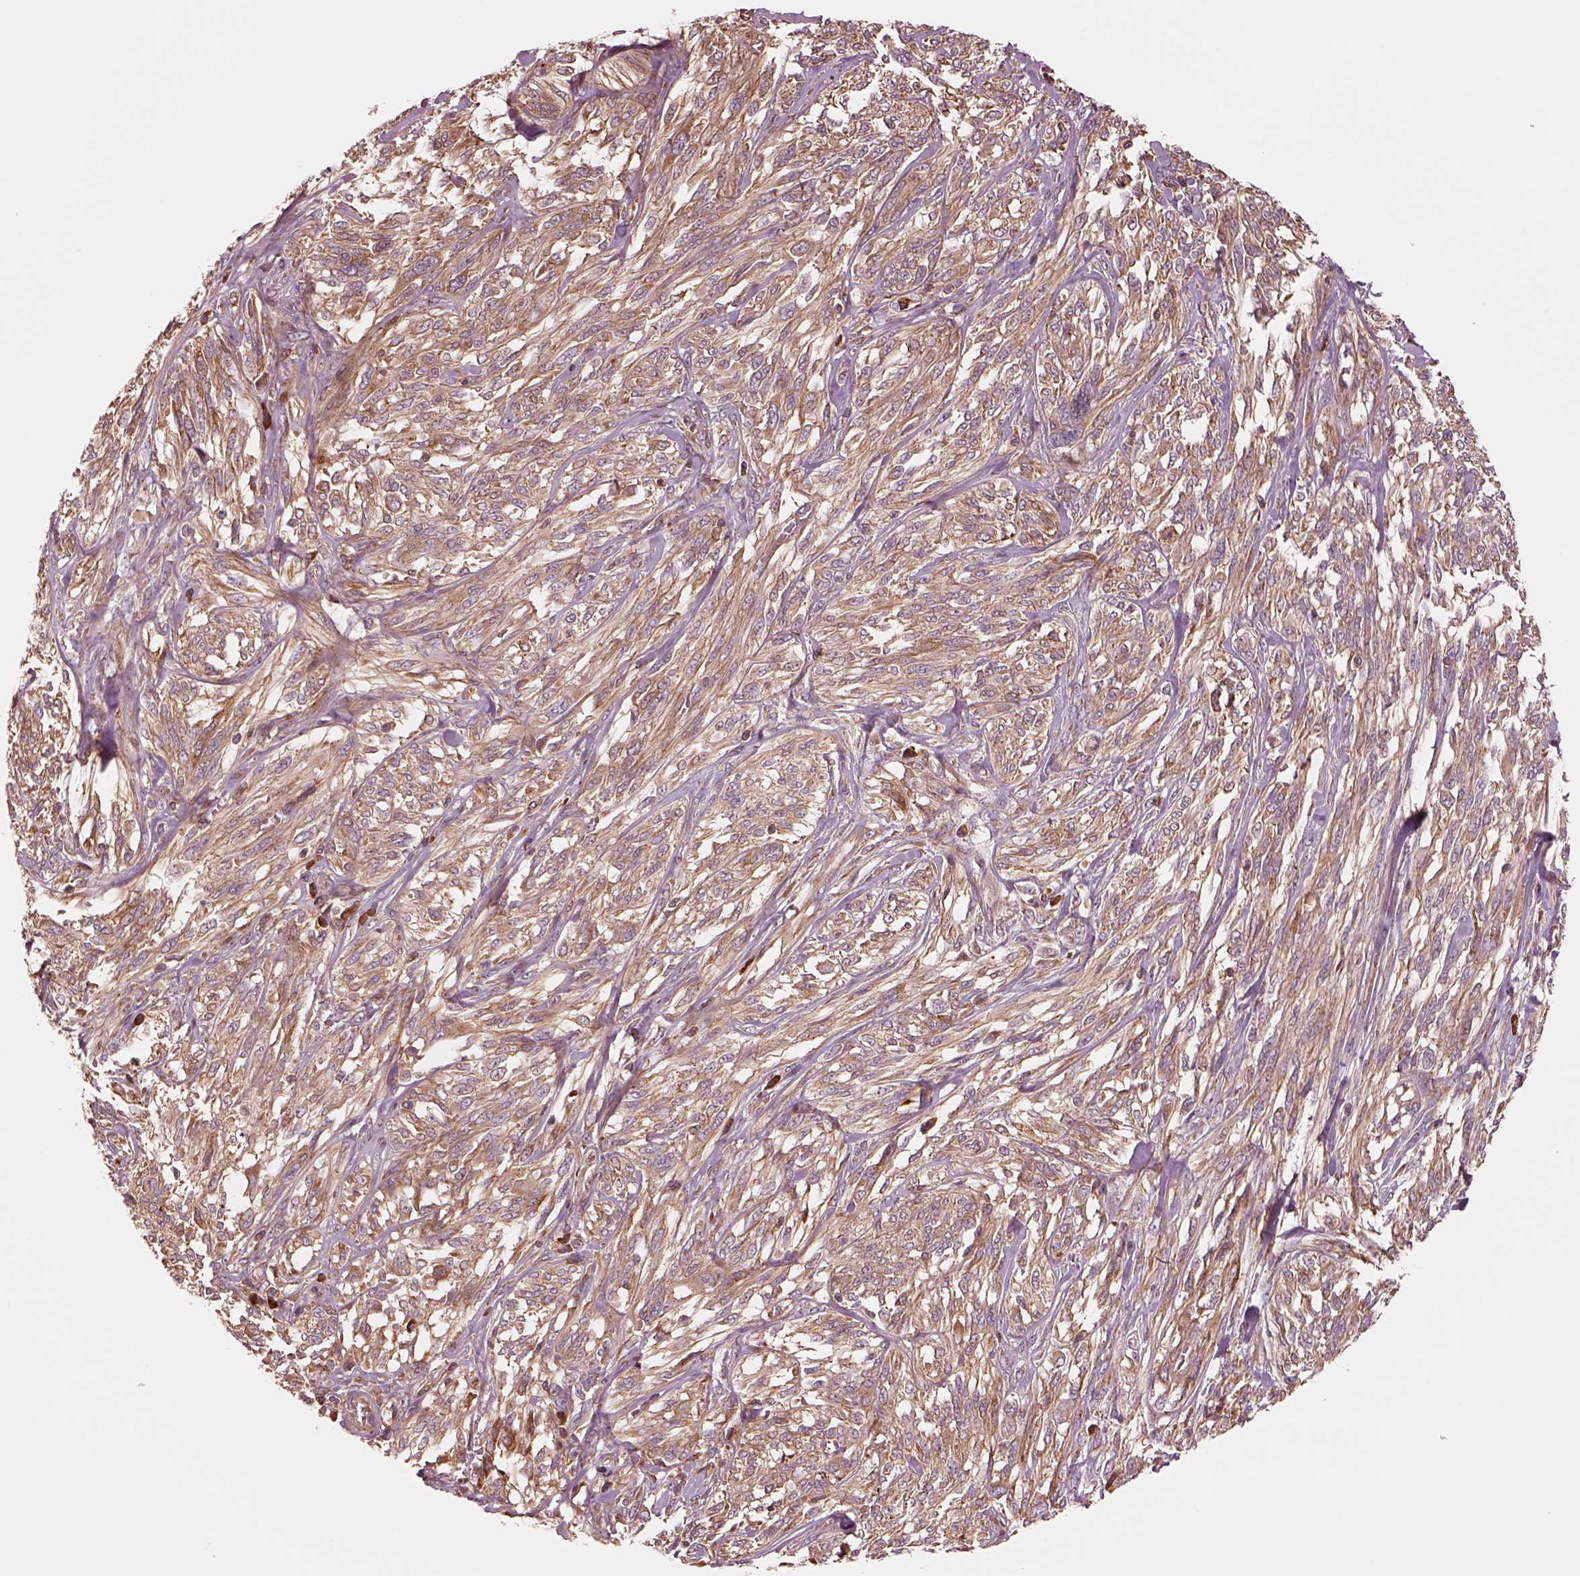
{"staining": {"intensity": "moderate", "quantity": "25%-75%", "location": "cytoplasmic/membranous"}, "tissue": "melanoma", "cell_type": "Tumor cells", "image_type": "cancer", "snomed": [{"axis": "morphology", "description": "Malignant melanoma, NOS"}, {"axis": "topography", "description": "Skin"}], "caption": "A photomicrograph showing moderate cytoplasmic/membranous expression in about 25%-75% of tumor cells in melanoma, as visualized by brown immunohistochemical staining.", "gene": "ASCC2", "patient": {"sex": "female", "age": 91}}